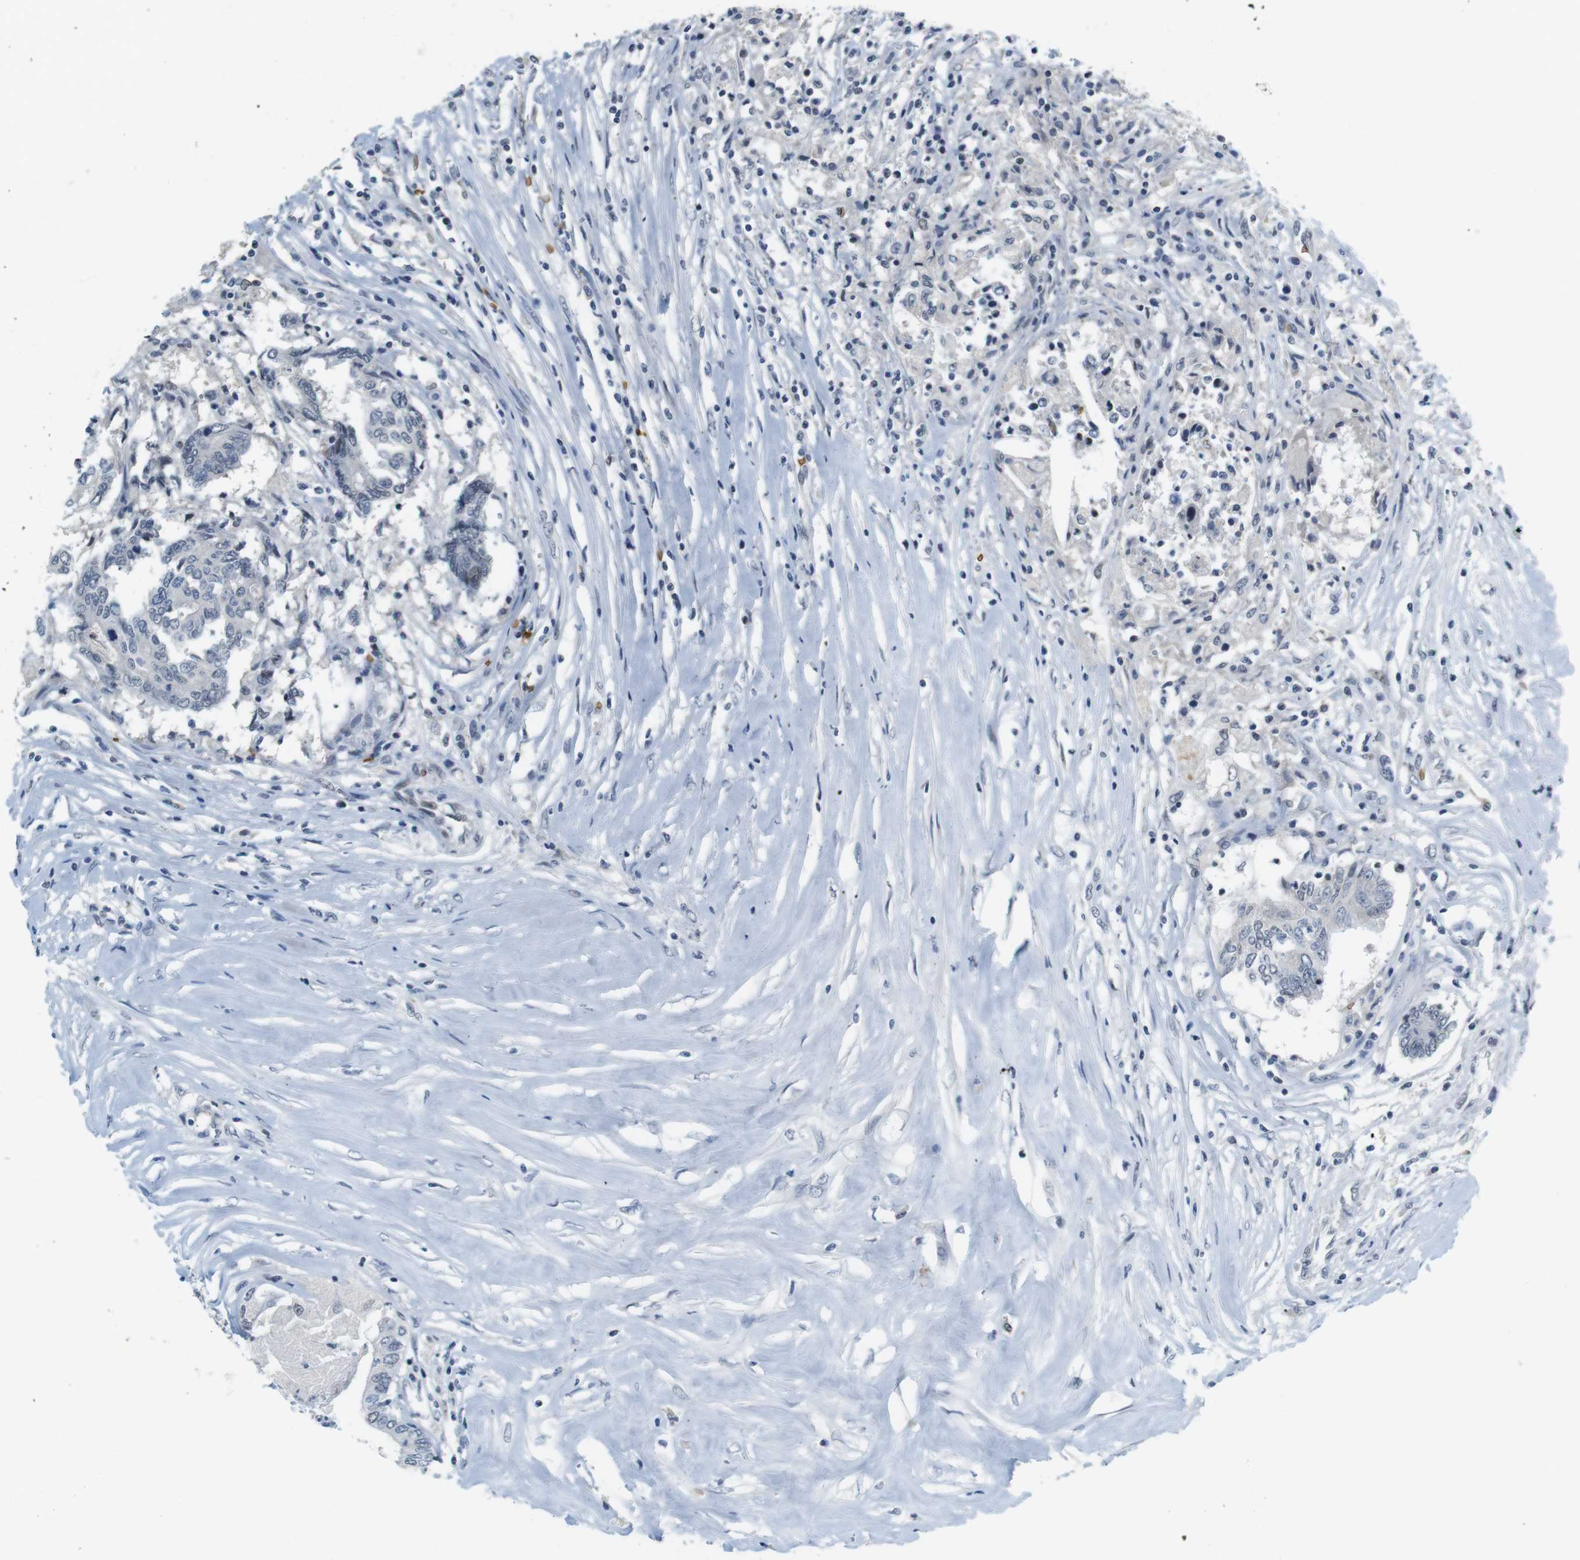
{"staining": {"intensity": "negative", "quantity": "none", "location": "none"}, "tissue": "colorectal cancer", "cell_type": "Tumor cells", "image_type": "cancer", "snomed": [{"axis": "morphology", "description": "Adenocarcinoma, NOS"}, {"axis": "topography", "description": "Rectum"}], "caption": "Immunohistochemistry (IHC) histopathology image of neoplastic tissue: human adenocarcinoma (colorectal) stained with DAB (3,3'-diaminobenzidine) reveals no significant protein expression in tumor cells.", "gene": "SLC4A1", "patient": {"sex": "male", "age": 63}}